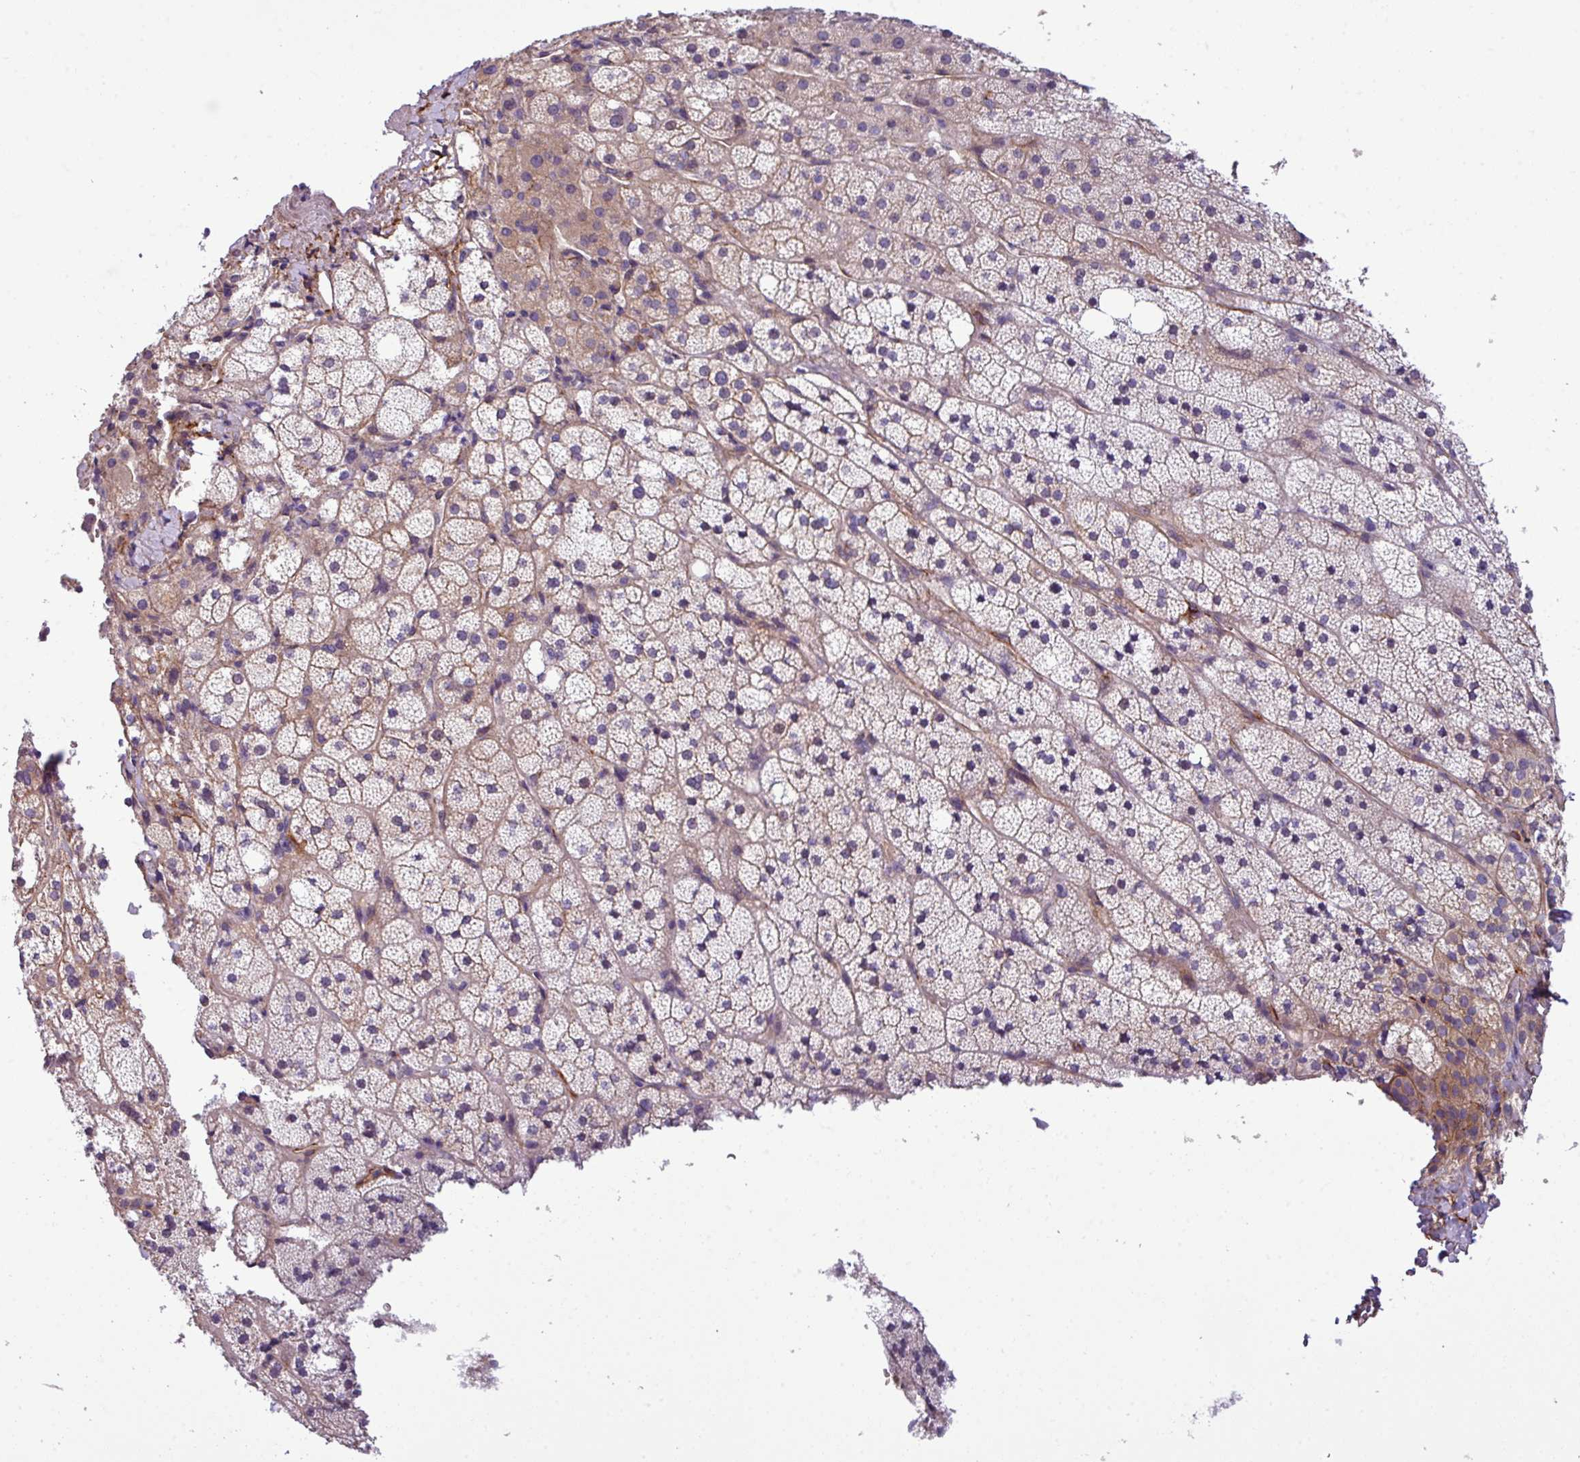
{"staining": {"intensity": "weak", "quantity": "25%-75%", "location": "cytoplasmic/membranous"}, "tissue": "adrenal gland", "cell_type": "Glandular cells", "image_type": "normal", "snomed": [{"axis": "morphology", "description": "Normal tissue, NOS"}, {"axis": "topography", "description": "Adrenal gland"}], "caption": "Immunohistochemistry (IHC) micrograph of normal adrenal gland: adrenal gland stained using immunohistochemistry demonstrates low levels of weak protein expression localized specifically in the cytoplasmic/membranous of glandular cells, appearing as a cytoplasmic/membranous brown color.", "gene": "PARD6A", "patient": {"sex": "male", "age": 53}}